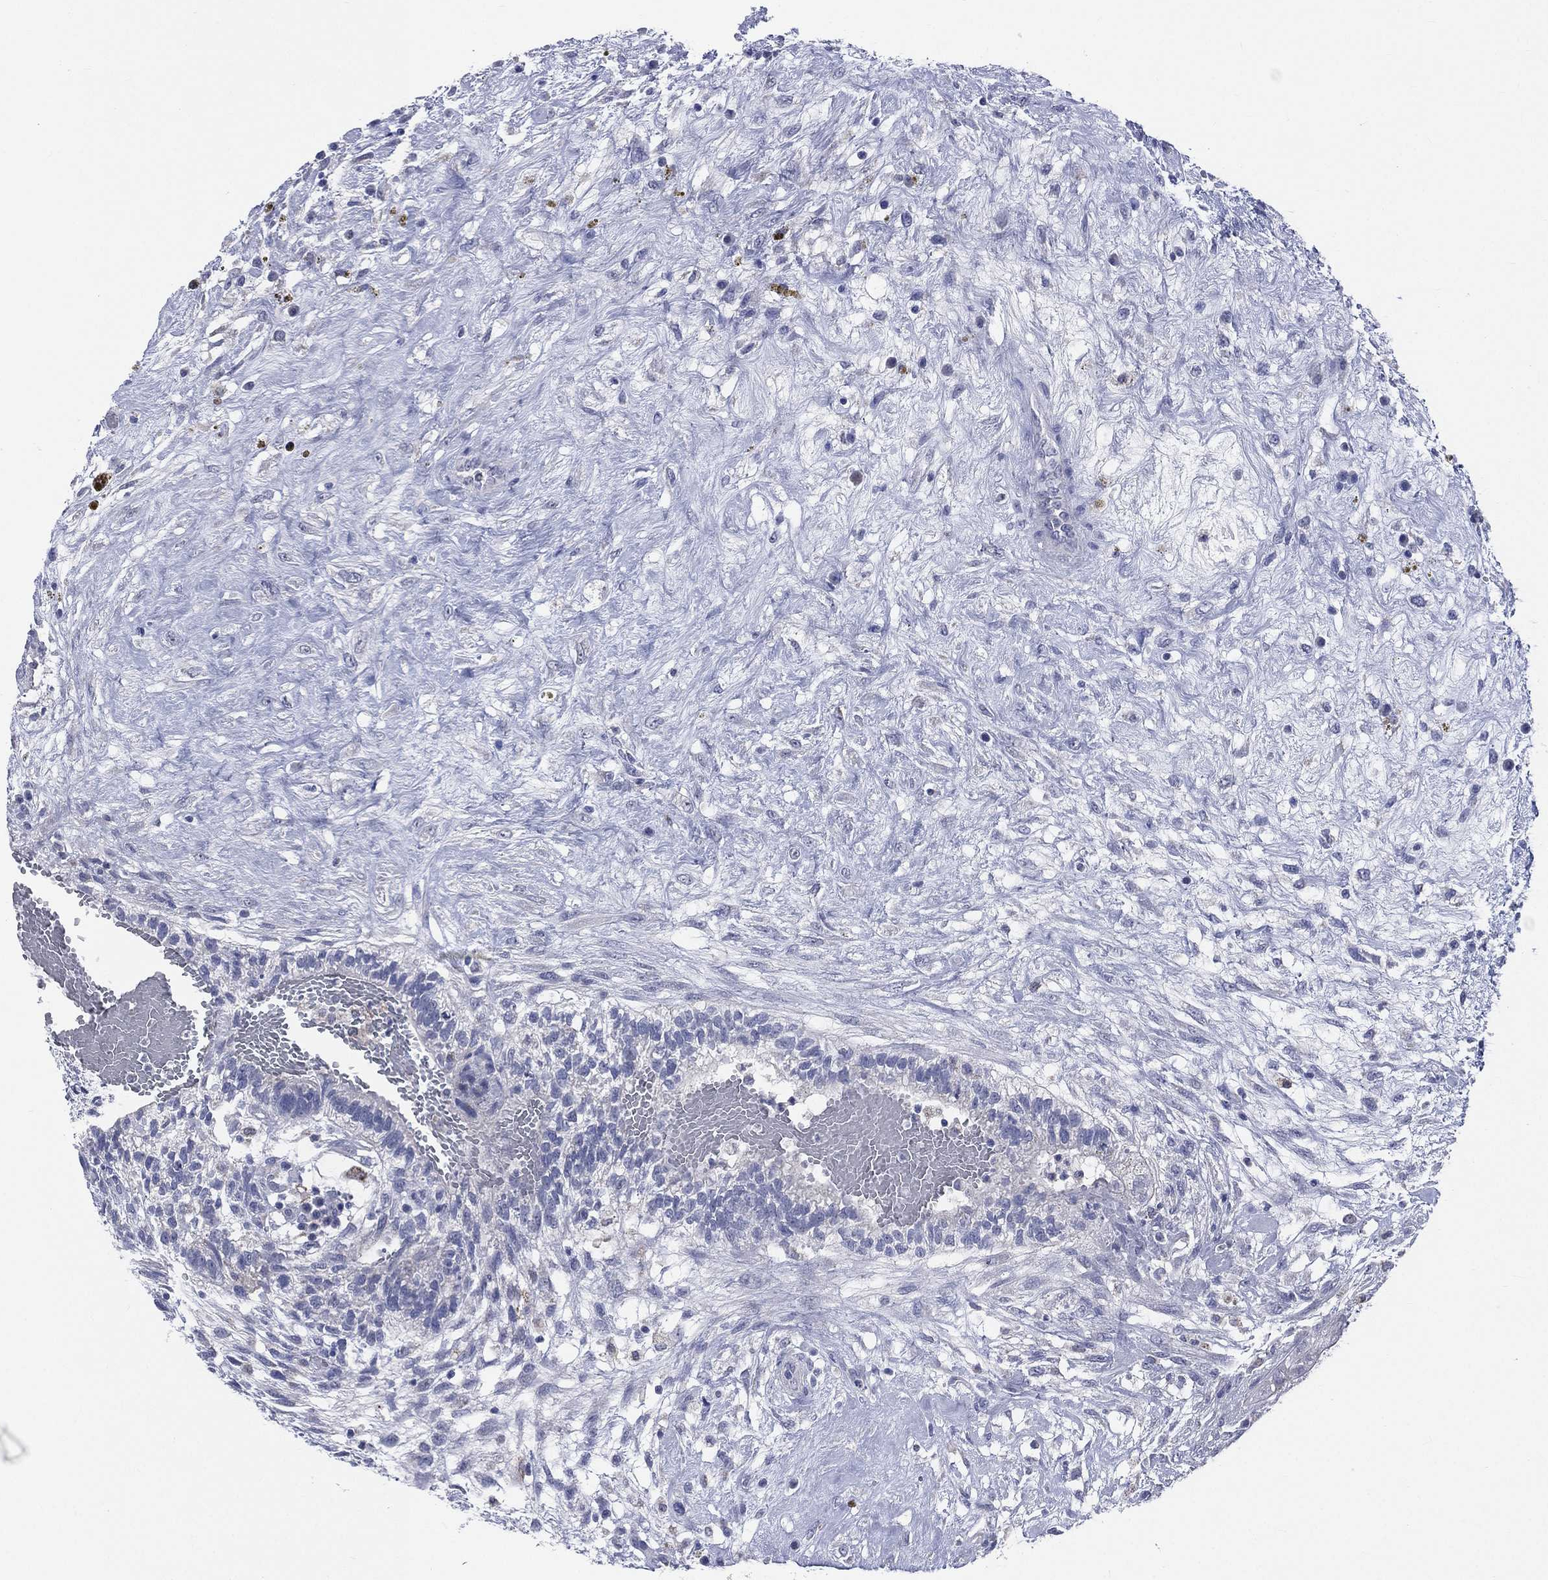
{"staining": {"intensity": "negative", "quantity": "none", "location": "none"}, "tissue": "testis cancer", "cell_type": "Tumor cells", "image_type": "cancer", "snomed": [{"axis": "morphology", "description": "Normal tissue, NOS"}, {"axis": "morphology", "description": "Carcinoma, Embryonal, NOS"}, {"axis": "topography", "description": "Testis"}, {"axis": "topography", "description": "Epididymis"}], "caption": "This photomicrograph is of testis embryonal carcinoma stained with IHC to label a protein in brown with the nuclei are counter-stained blue. There is no staining in tumor cells.", "gene": "AKAP3", "patient": {"sex": "male", "age": 32}}